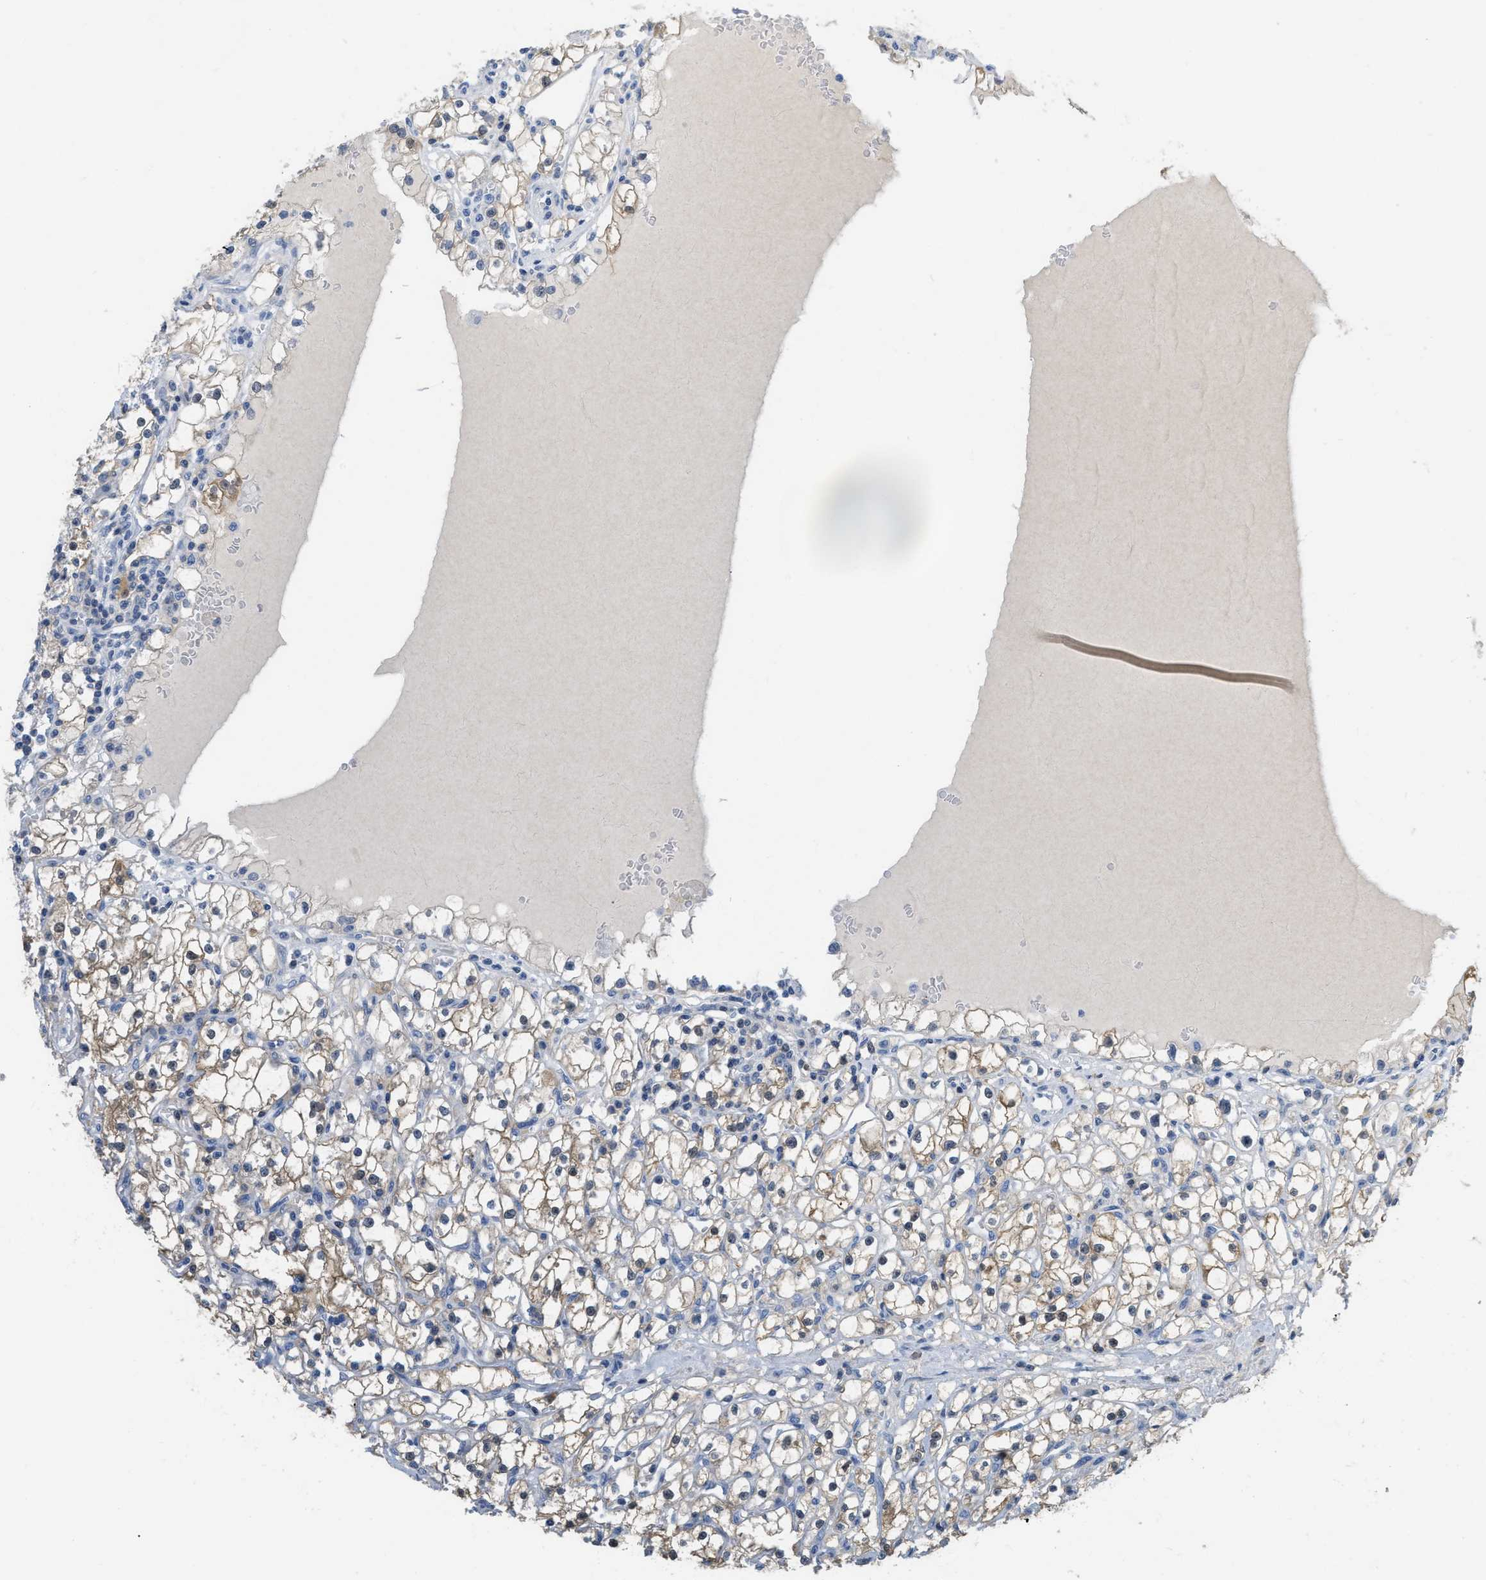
{"staining": {"intensity": "weak", "quantity": "25%-75%", "location": "cytoplasmic/membranous"}, "tissue": "renal cancer", "cell_type": "Tumor cells", "image_type": "cancer", "snomed": [{"axis": "morphology", "description": "Adenocarcinoma, NOS"}, {"axis": "topography", "description": "Kidney"}], "caption": "A histopathology image of adenocarcinoma (renal) stained for a protein shows weak cytoplasmic/membranous brown staining in tumor cells. The staining was performed using DAB (3,3'-diaminobenzidine) to visualize the protein expression in brown, while the nuclei were stained in blue with hematoxylin (Magnification: 20x).", "gene": "CRYM", "patient": {"sex": "male", "age": 56}}